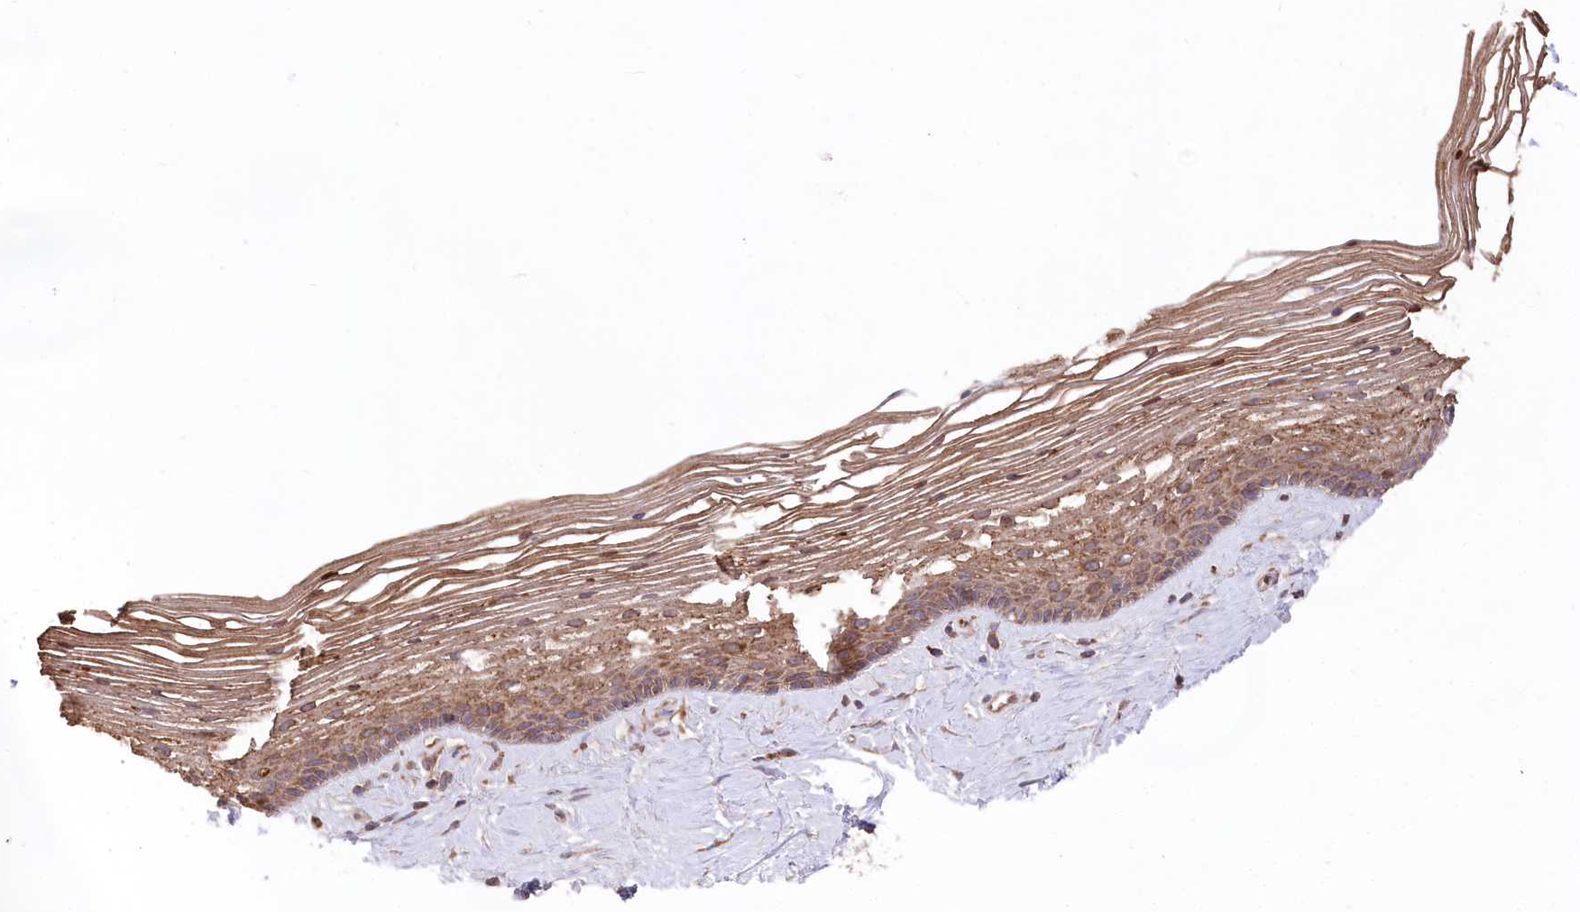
{"staining": {"intensity": "moderate", "quantity": ">75%", "location": "cytoplasmic/membranous"}, "tissue": "vagina", "cell_type": "Squamous epithelial cells", "image_type": "normal", "snomed": [{"axis": "morphology", "description": "Normal tissue, NOS"}, {"axis": "topography", "description": "Vagina"}], "caption": "Immunohistochemistry (IHC) micrograph of unremarkable human vagina stained for a protein (brown), which reveals medium levels of moderate cytoplasmic/membranous expression in about >75% of squamous epithelial cells.", "gene": "PPP1R21", "patient": {"sex": "female", "age": 46}}